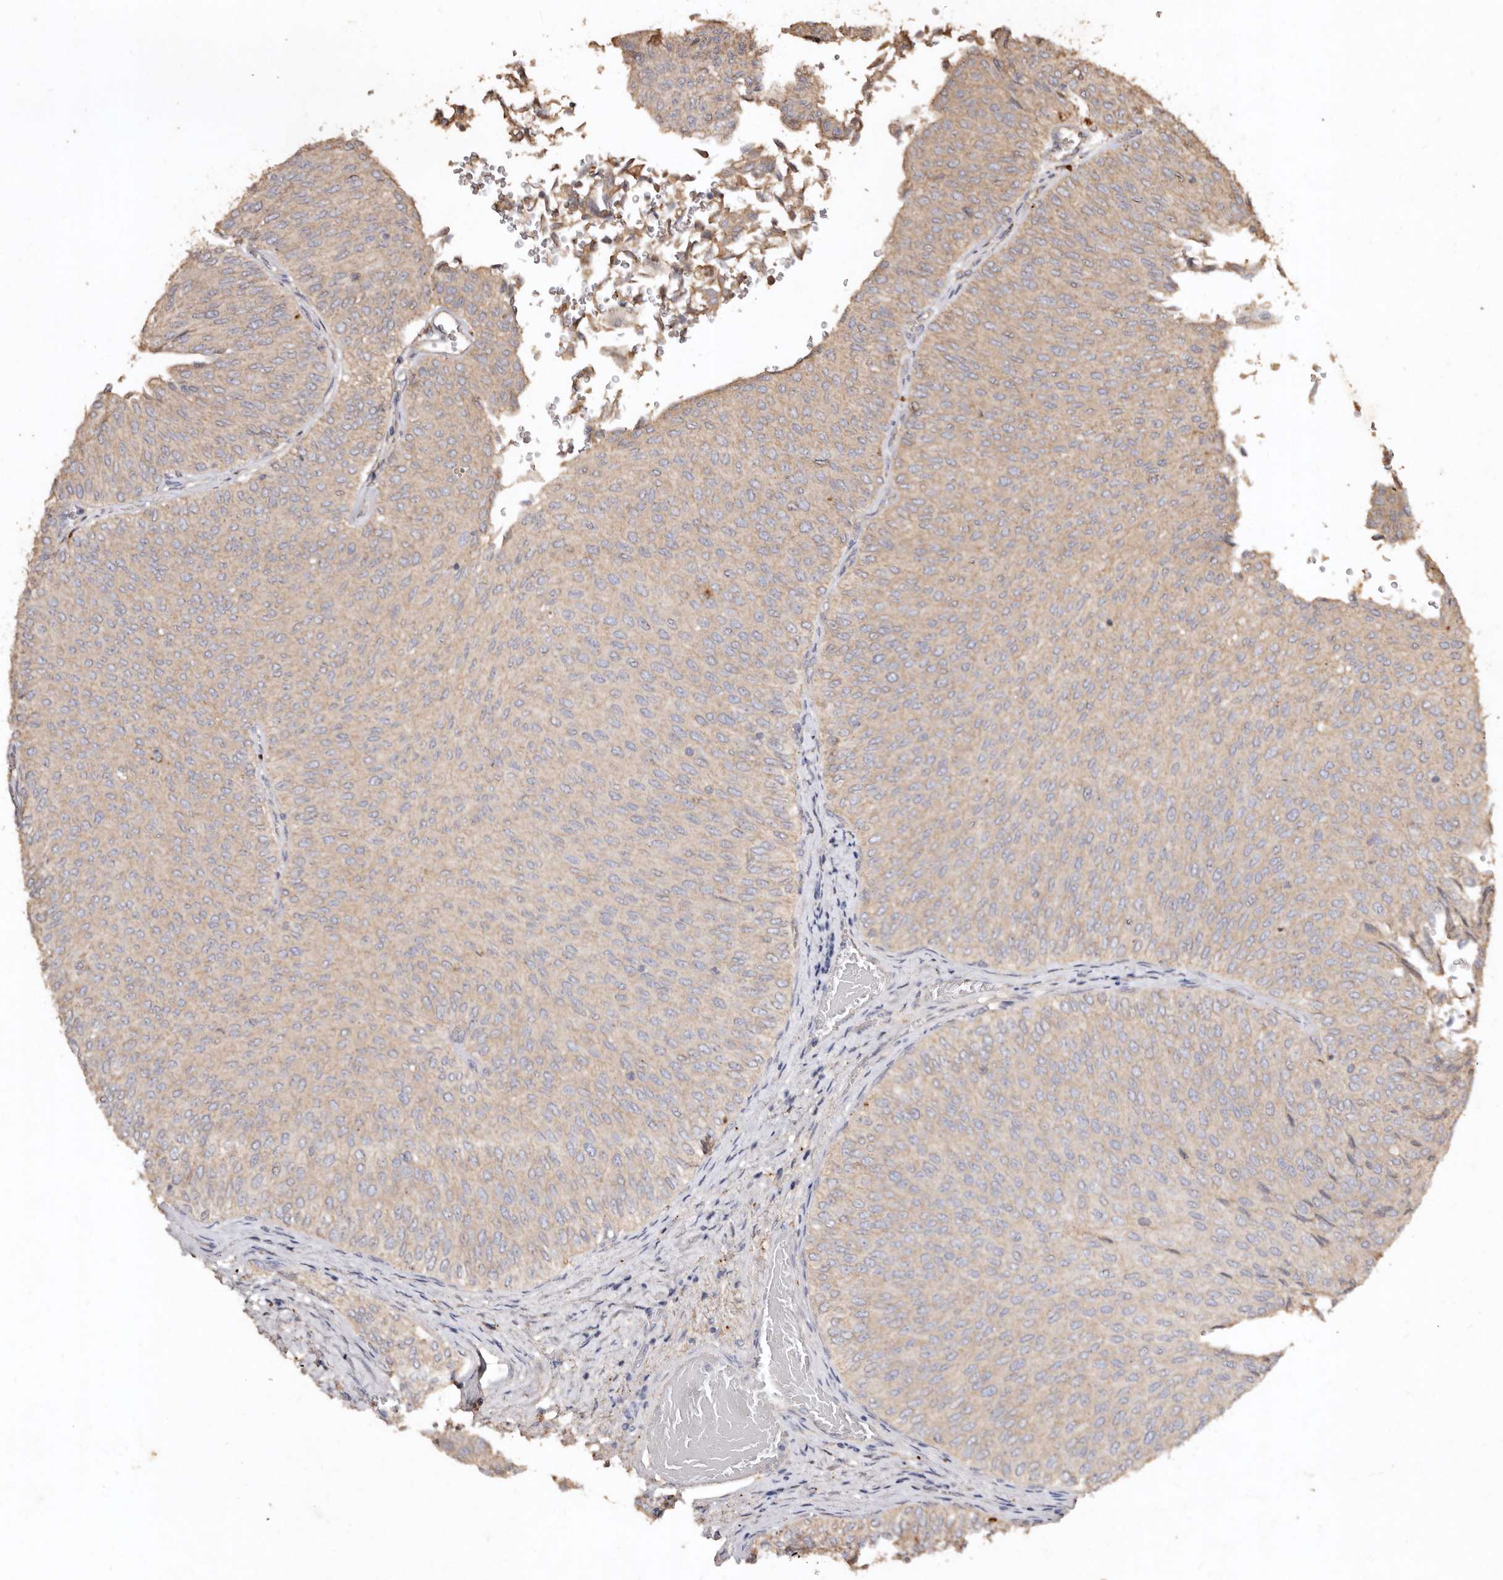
{"staining": {"intensity": "weak", "quantity": "25%-75%", "location": "cytoplasmic/membranous"}, "tissue": "urothelial cancer", "cell_type": "Tumor cells", "image_type": "cancer", "snomed": [{"axis": "morphology", "description": "Urothelial carcinoma, Low grade"}, {"axis": "topography", "description": "Urinary bladder"}], "caption": "A micrograph showing weak cytoplasmic/membranous expression in about 25%-75% of tumor cells in urothelial cancer, as visualized by brown immunohistochemical staining.", "gene": "FARS2", "patient": {"sex": "male", "age": 78}}